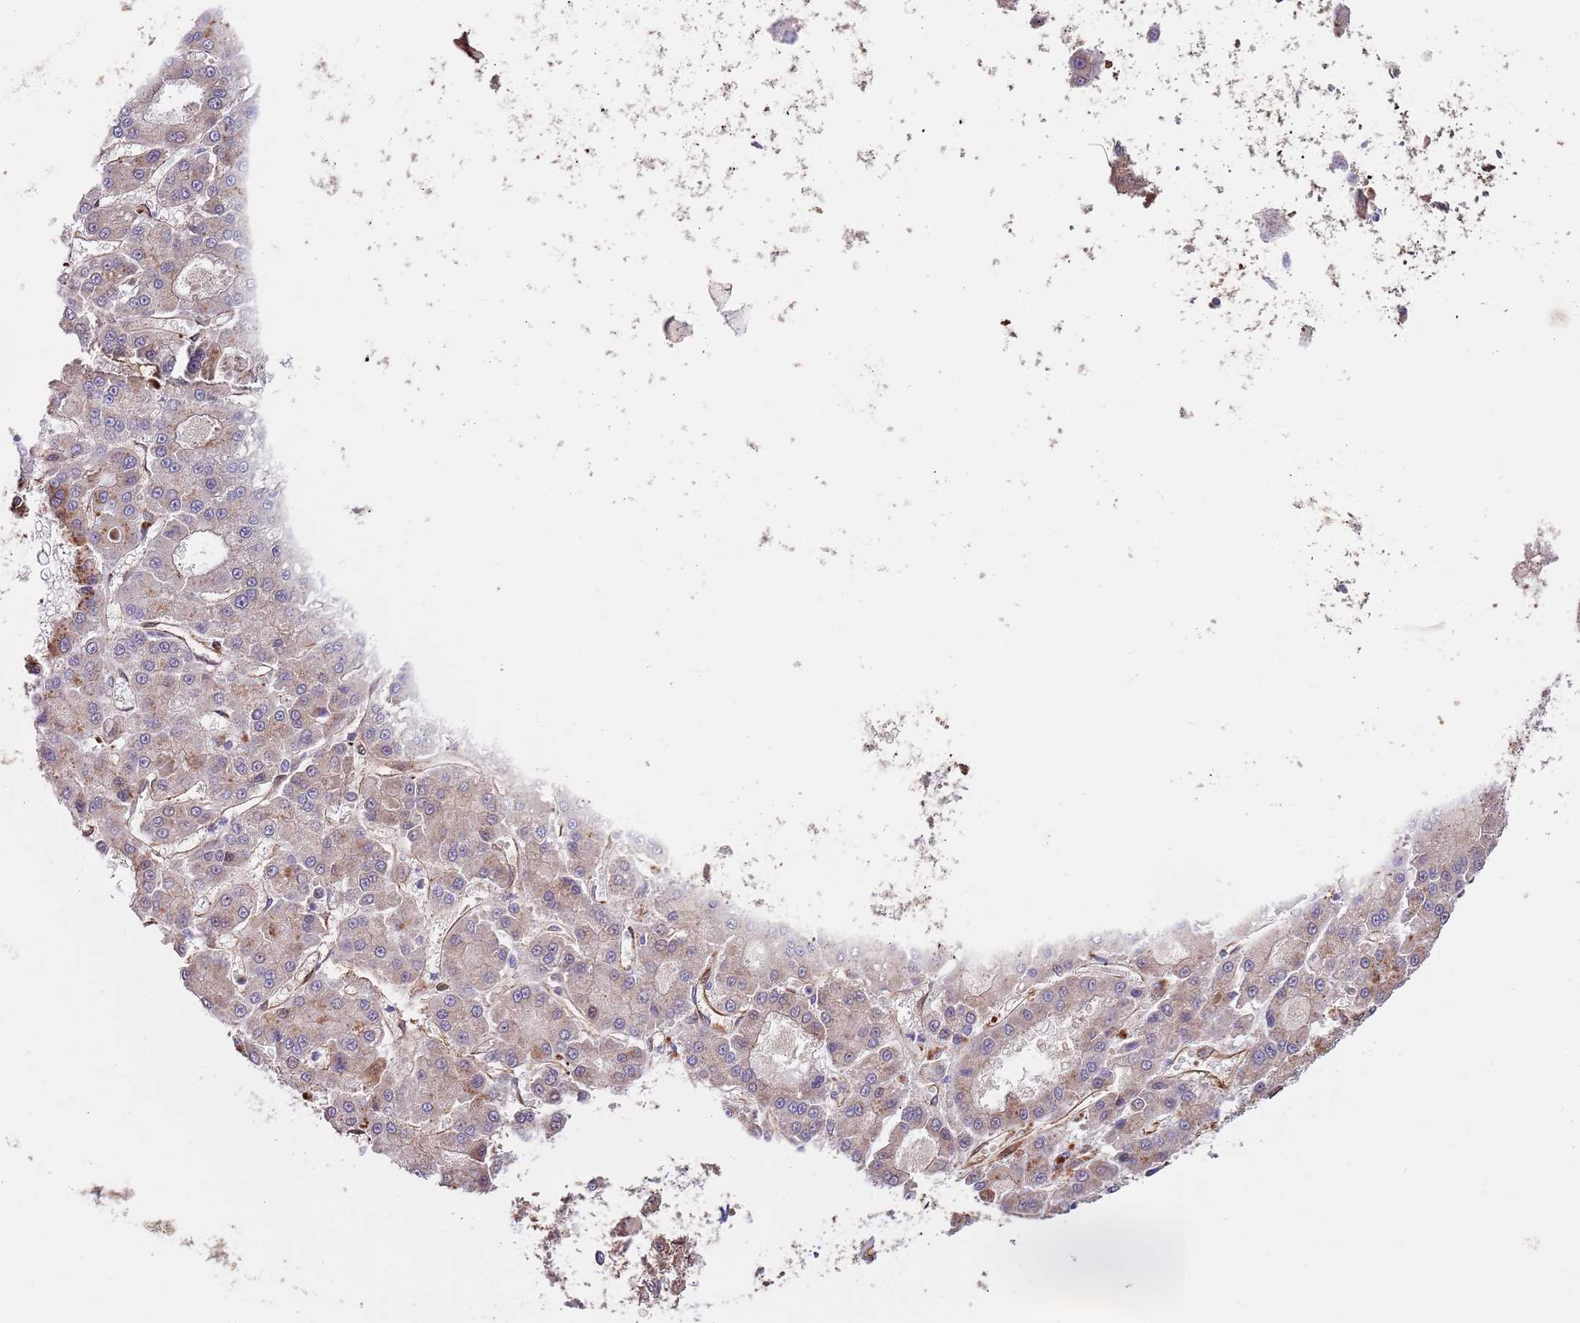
{"staining": {"intensity": "moderate", "quantity": "<25%", "location": "cytoplasmic/membranous"}, "tissue": "liver cancer", "cell_type": "Tumor cells", "image_type": "cancer", "snomed": [{"axis": "morphology", "description": "Carcinoma, Hepatocellular, NOS"}, {"axis": "topography", "description": "Liver"}], "caption": "There is low levels of moderate cytoplasmic/membranous staining in tumor cells of liver cancer (hepatocellular carcinoma), as demonstrated by immunohistochemical staining (brown color).", "gene": "BPNT1", "patient": {"sex": "male", "age": 70}}